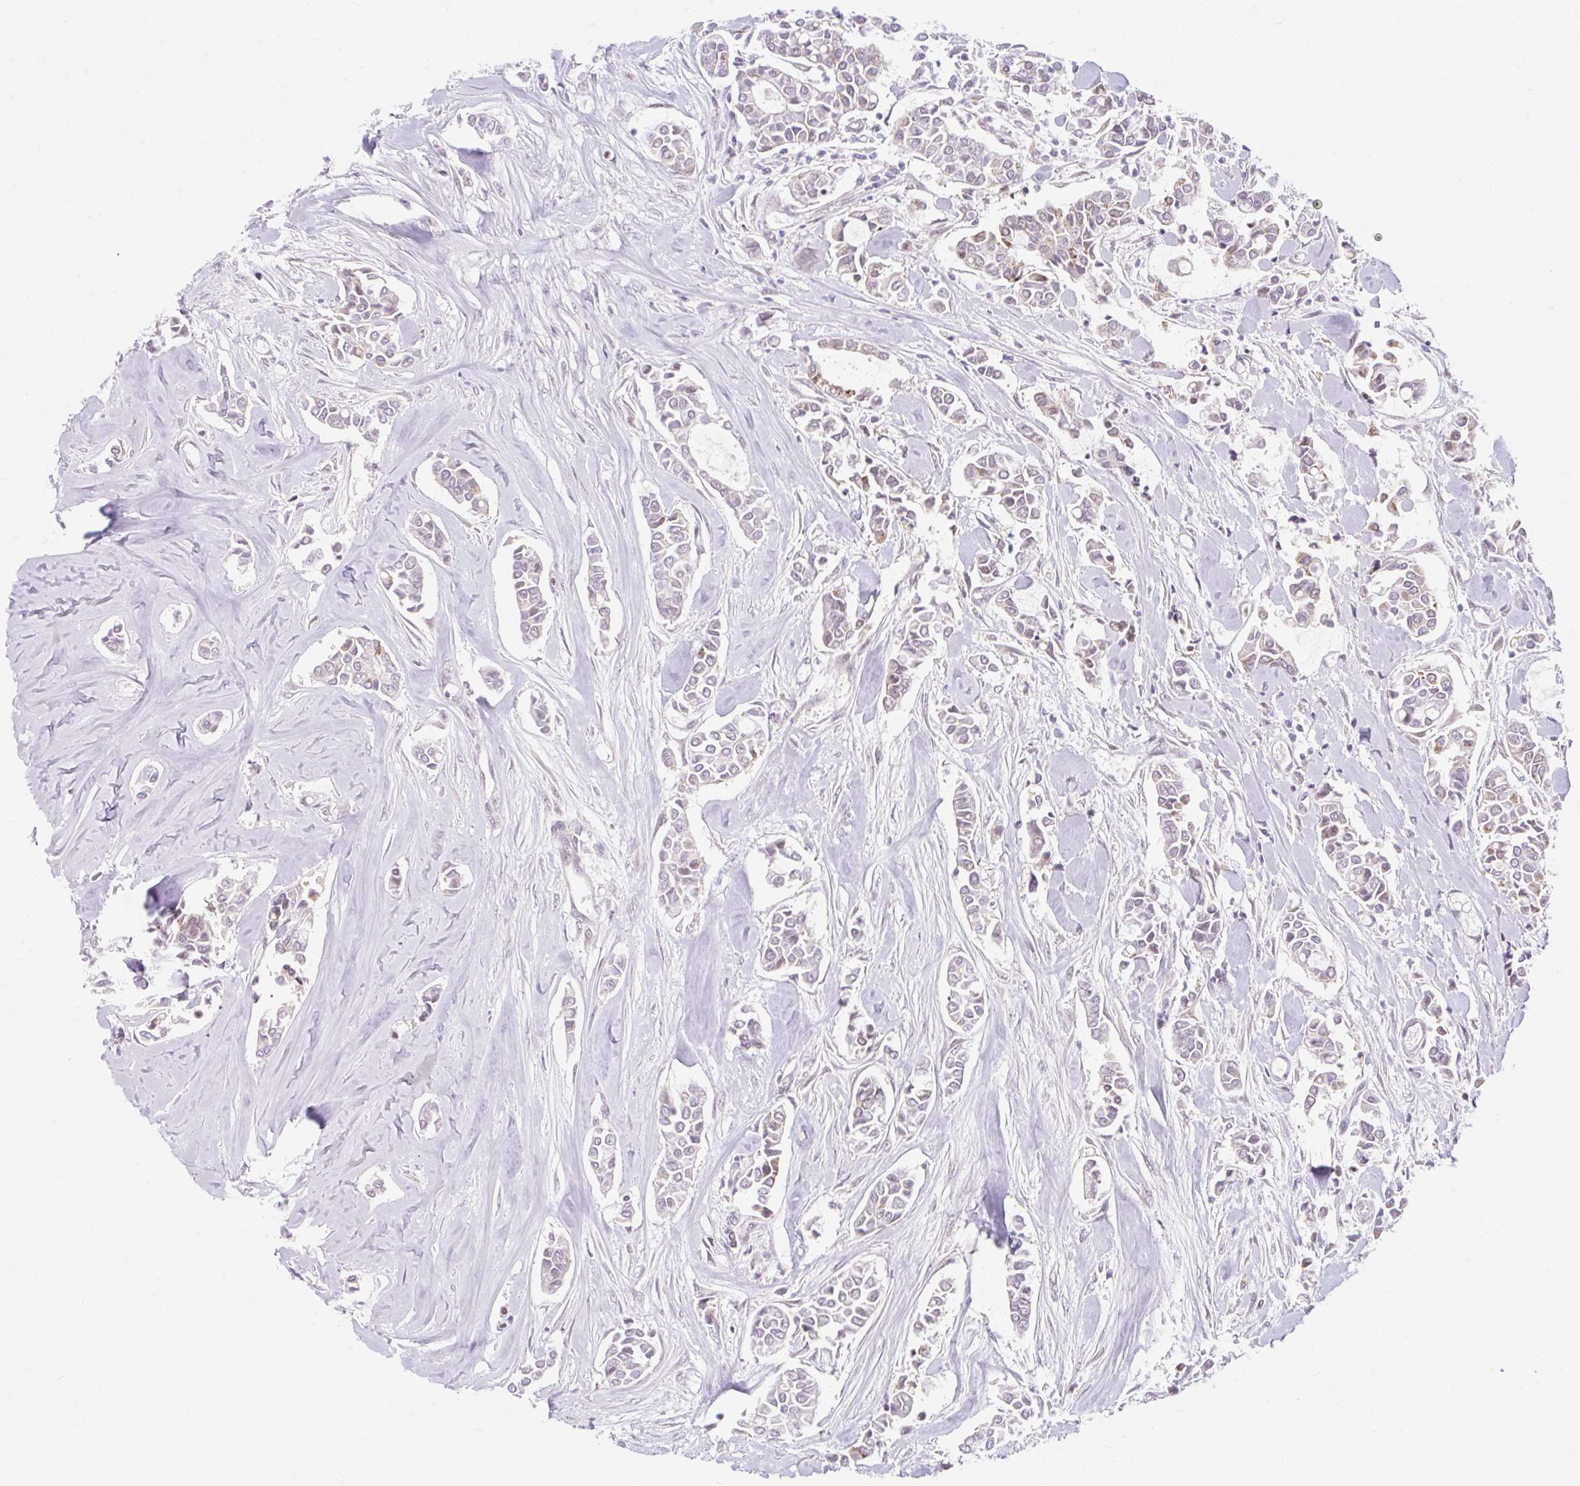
{"staining": {"intensity": "negative", "quantity": "none", "location": "none"}, "tissue": "breast cancer", "cell_type": "Tumor cells", "image_type": "cancer", "snomed": [{"axis": "morphology", "description": "Duct carcinoma"}, {"axis": "topography", "description": "Breast"}], "caption": "Image shows no protein positivity in tumor cells of intraductal carcinoma (breast) tissue.", "gene": "SRSF10", "patient": {"sex": "female", "age": 84}}